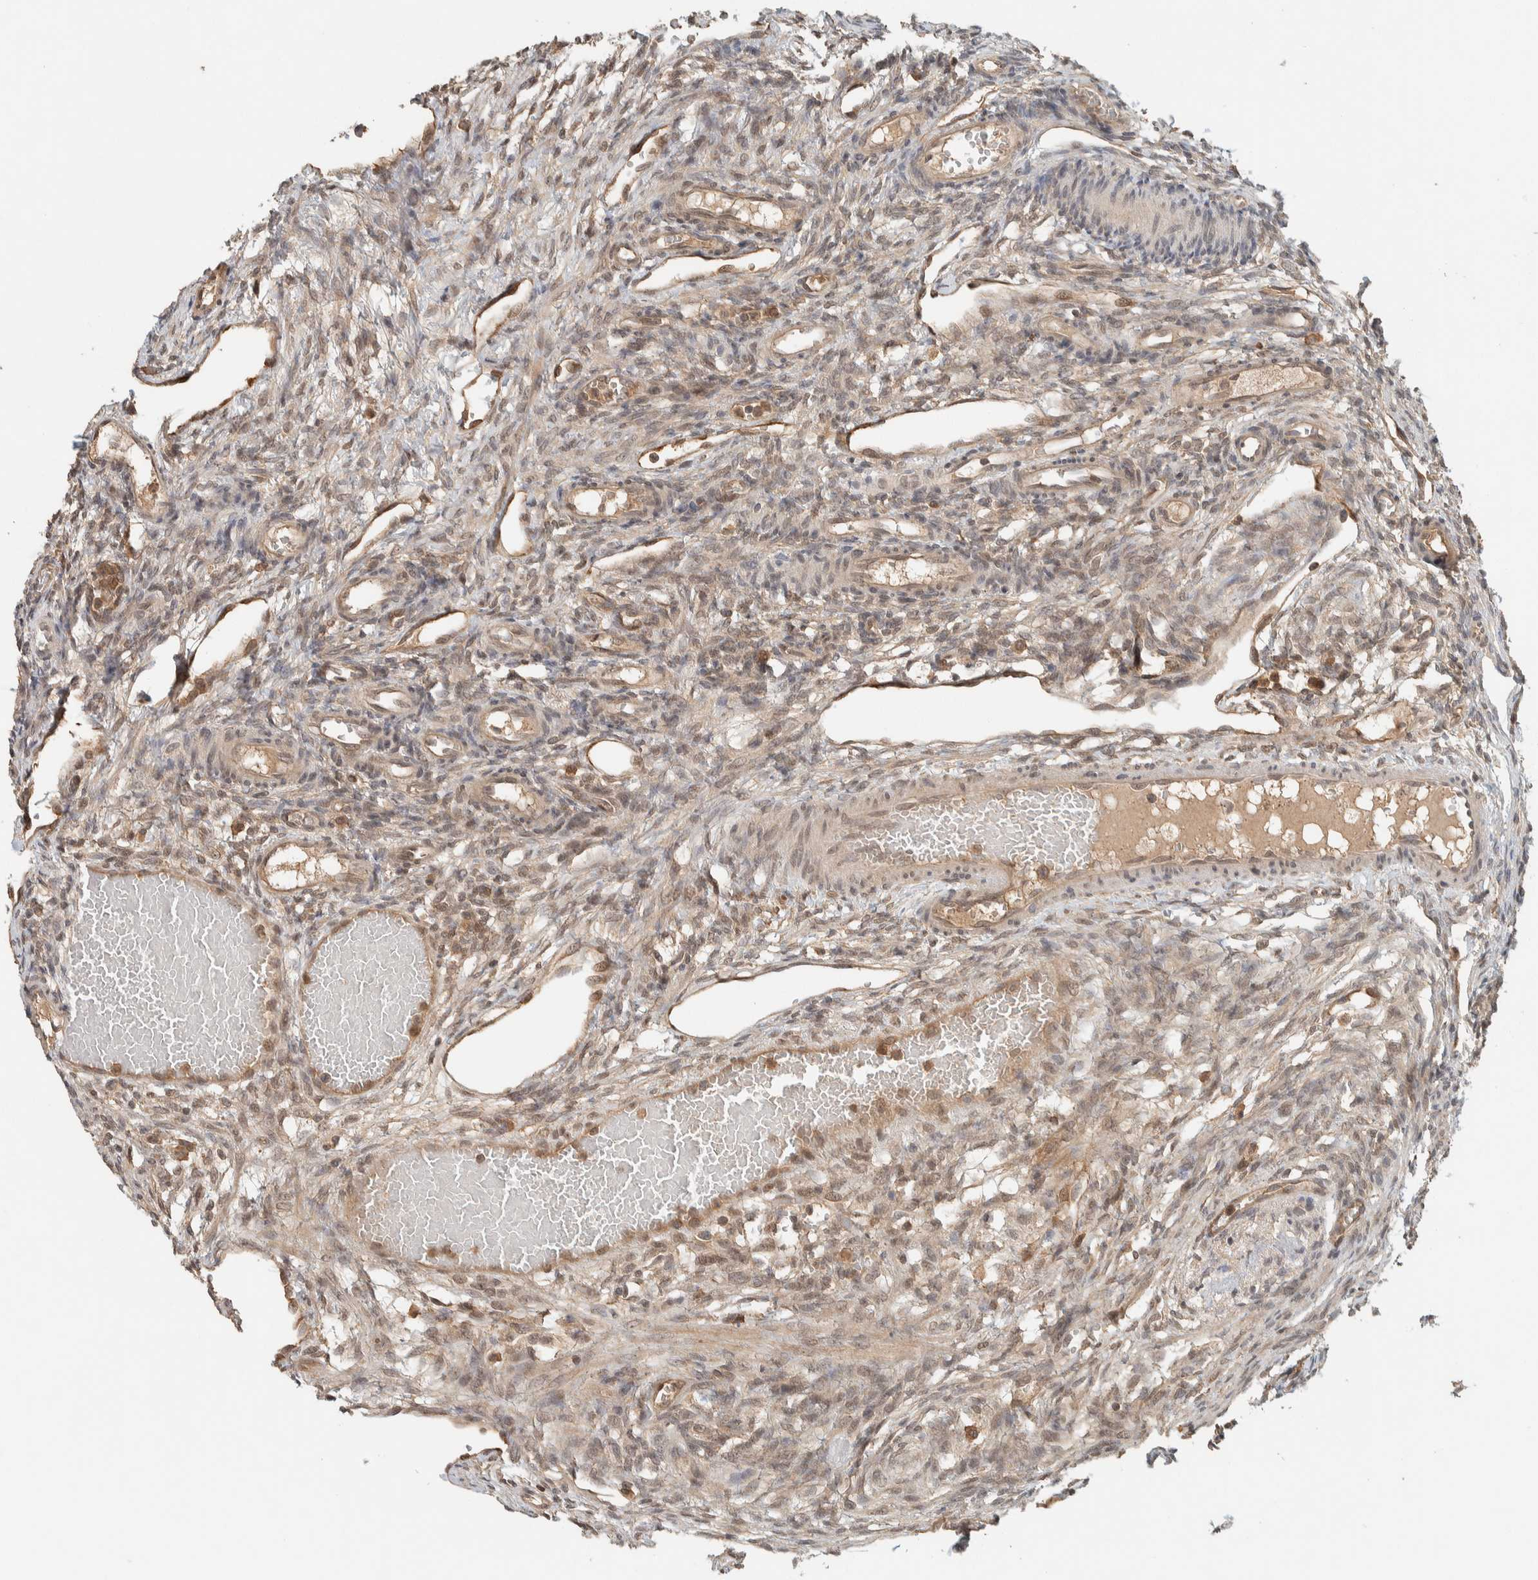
{"staining": {"intensity": "weak", "quantity": "25%-75%", "location": "cytoplasmic/membranous,nuclear"}, "tissue": "ovary", "cell_type": "Ovarian stroma cells", "image_type": "normal", "snomed": [{"axis": "morphology", "description": "Normal tissue, NOS"}, {"axis": "topography", "description": "Ovary"}], "caption": "Immunohistochemical staining of unremarkable human ovary exhibits 25%-75% levels of weak cytoplasmic/membranous,nuclear protein positivity in about 25%-75% of ovarian stroma cells.", "gene": "ZNF567", "patient": {"sex": "female", "age": 33}}